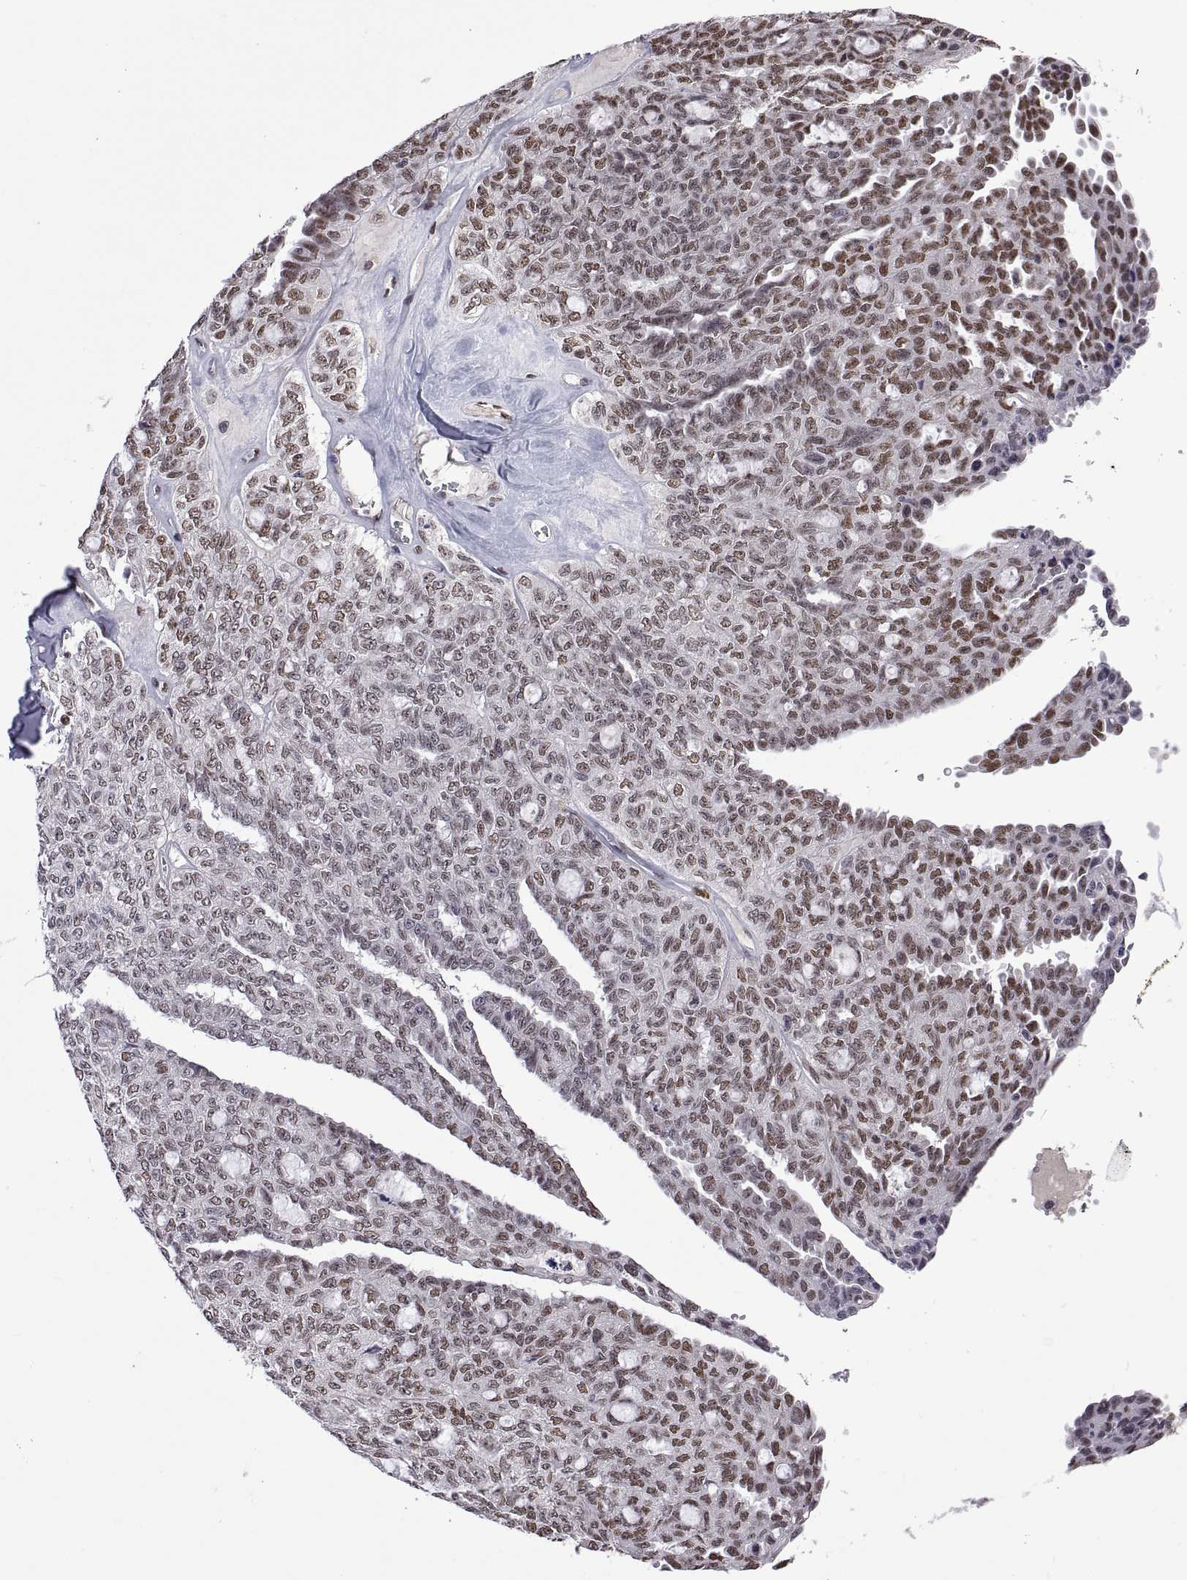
{"staining": {"intensity": "moderate", "quantity": ">75%", "location": "nuclear"}, "tissue": "ovarian cancer", "cell_type": "Tumor cells", "image_type": "cancer", "snomed": [{"axis": "morphology", "description": "Cystadenocarcinoma, serous, NOS"}, {"axis": "topography", "description": "Ovary"}], "caption": "A histopathology image of human serous cystadenocarcinoma (ovarian) stained for a protein exhibits moderate nuclear brown staining in tumor cells. The staining is performed using DAB (3,3'-diaminobenzidine) brown chromogen to label protein expression. The nuclei are counter-stained blue using hematoxylin.", "gene": "NR4A1", "patient": {"sex": "female", "age": 71}}